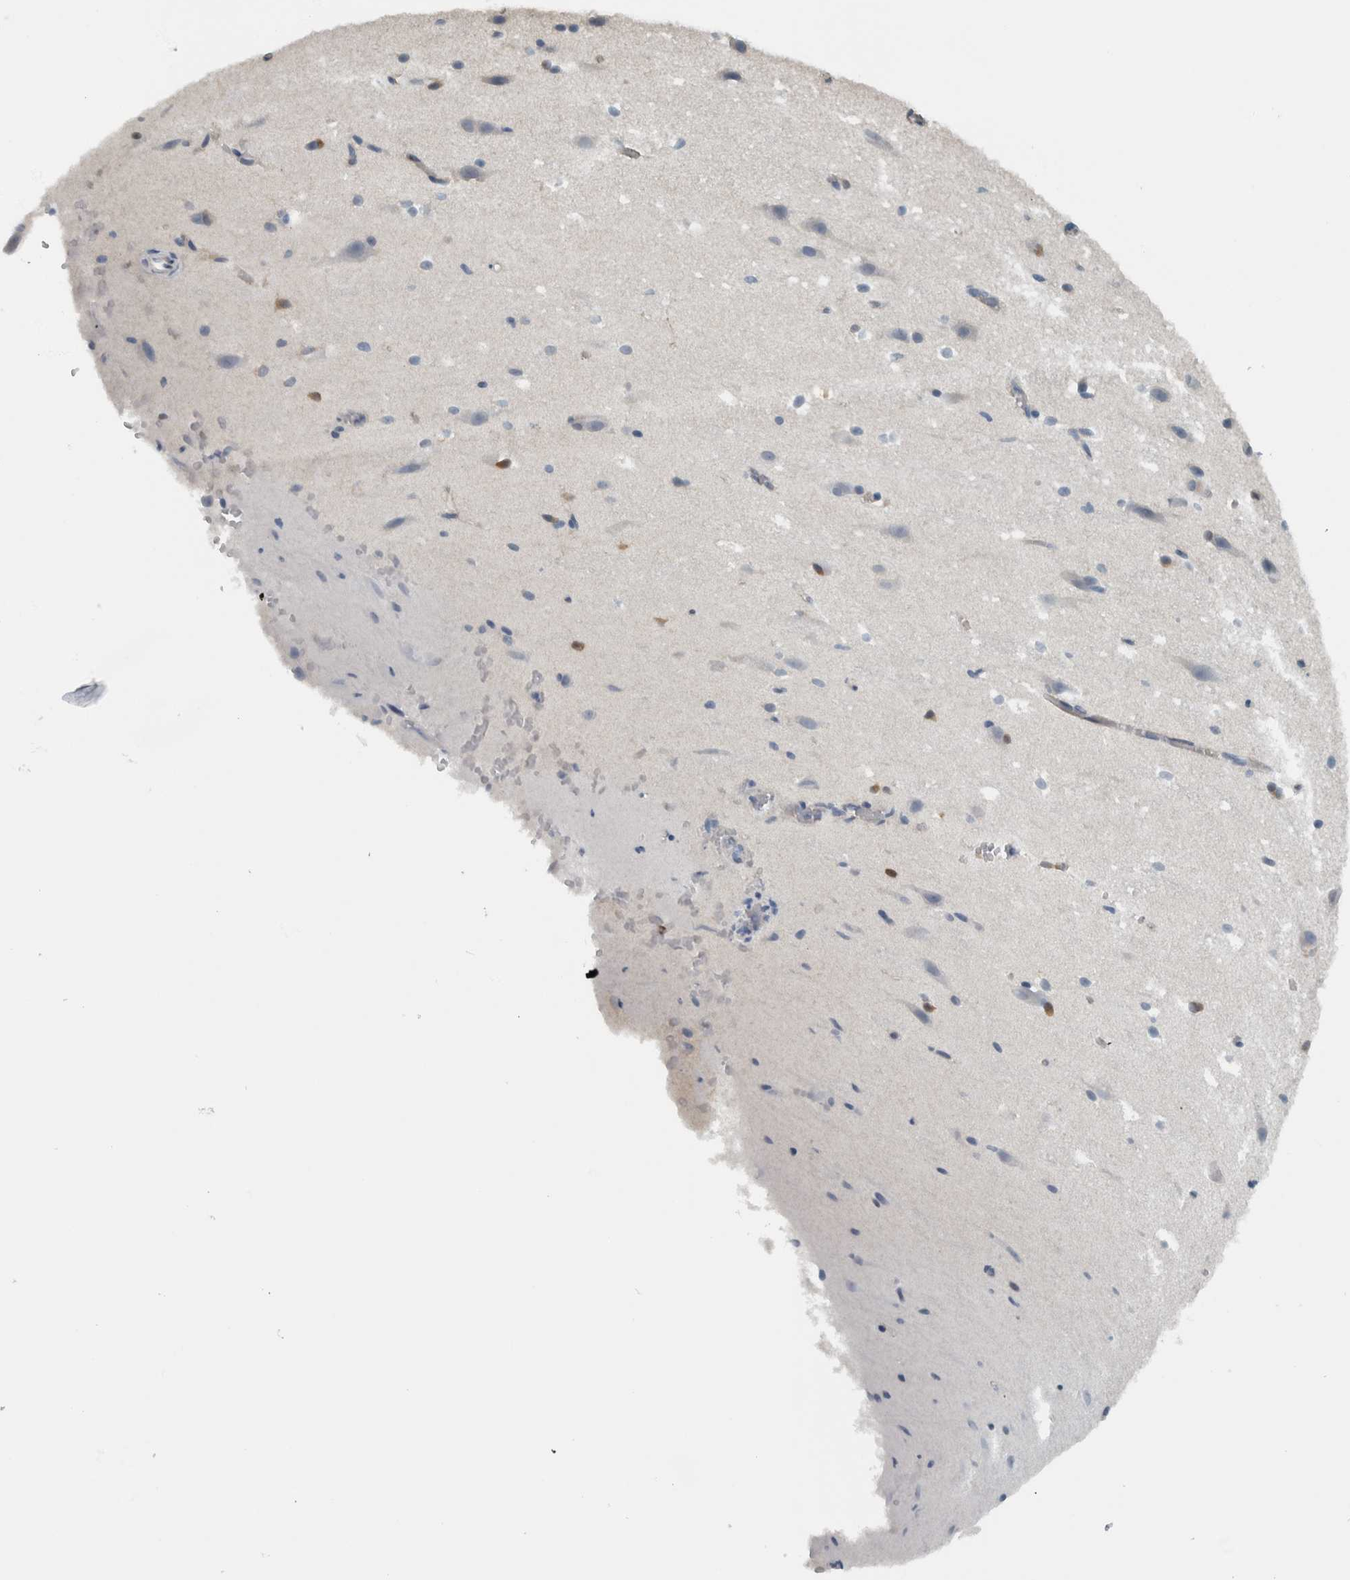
{"staining": {"intensity": "negative", "quantity": "none", "location": "none"}, "tissue": "cerebral cortex", "cell_type": "Endothelial cells", "image_type": "normal", "snomed": [{"axis": "morphology", "description": "Normal tissue, NOS"}, {"axis": "morphology", "description": "Developmental malformation"}, {"axis": "topography", "description": "Cerebral cortex"}], "caption": "This is a photomicrograph of immunohistochemistry staining of normal cerebral cortex, which shows no expression in endothelial cells.", "gene": "ADPRM", "patient": {"sex": "female", "age": 30}}